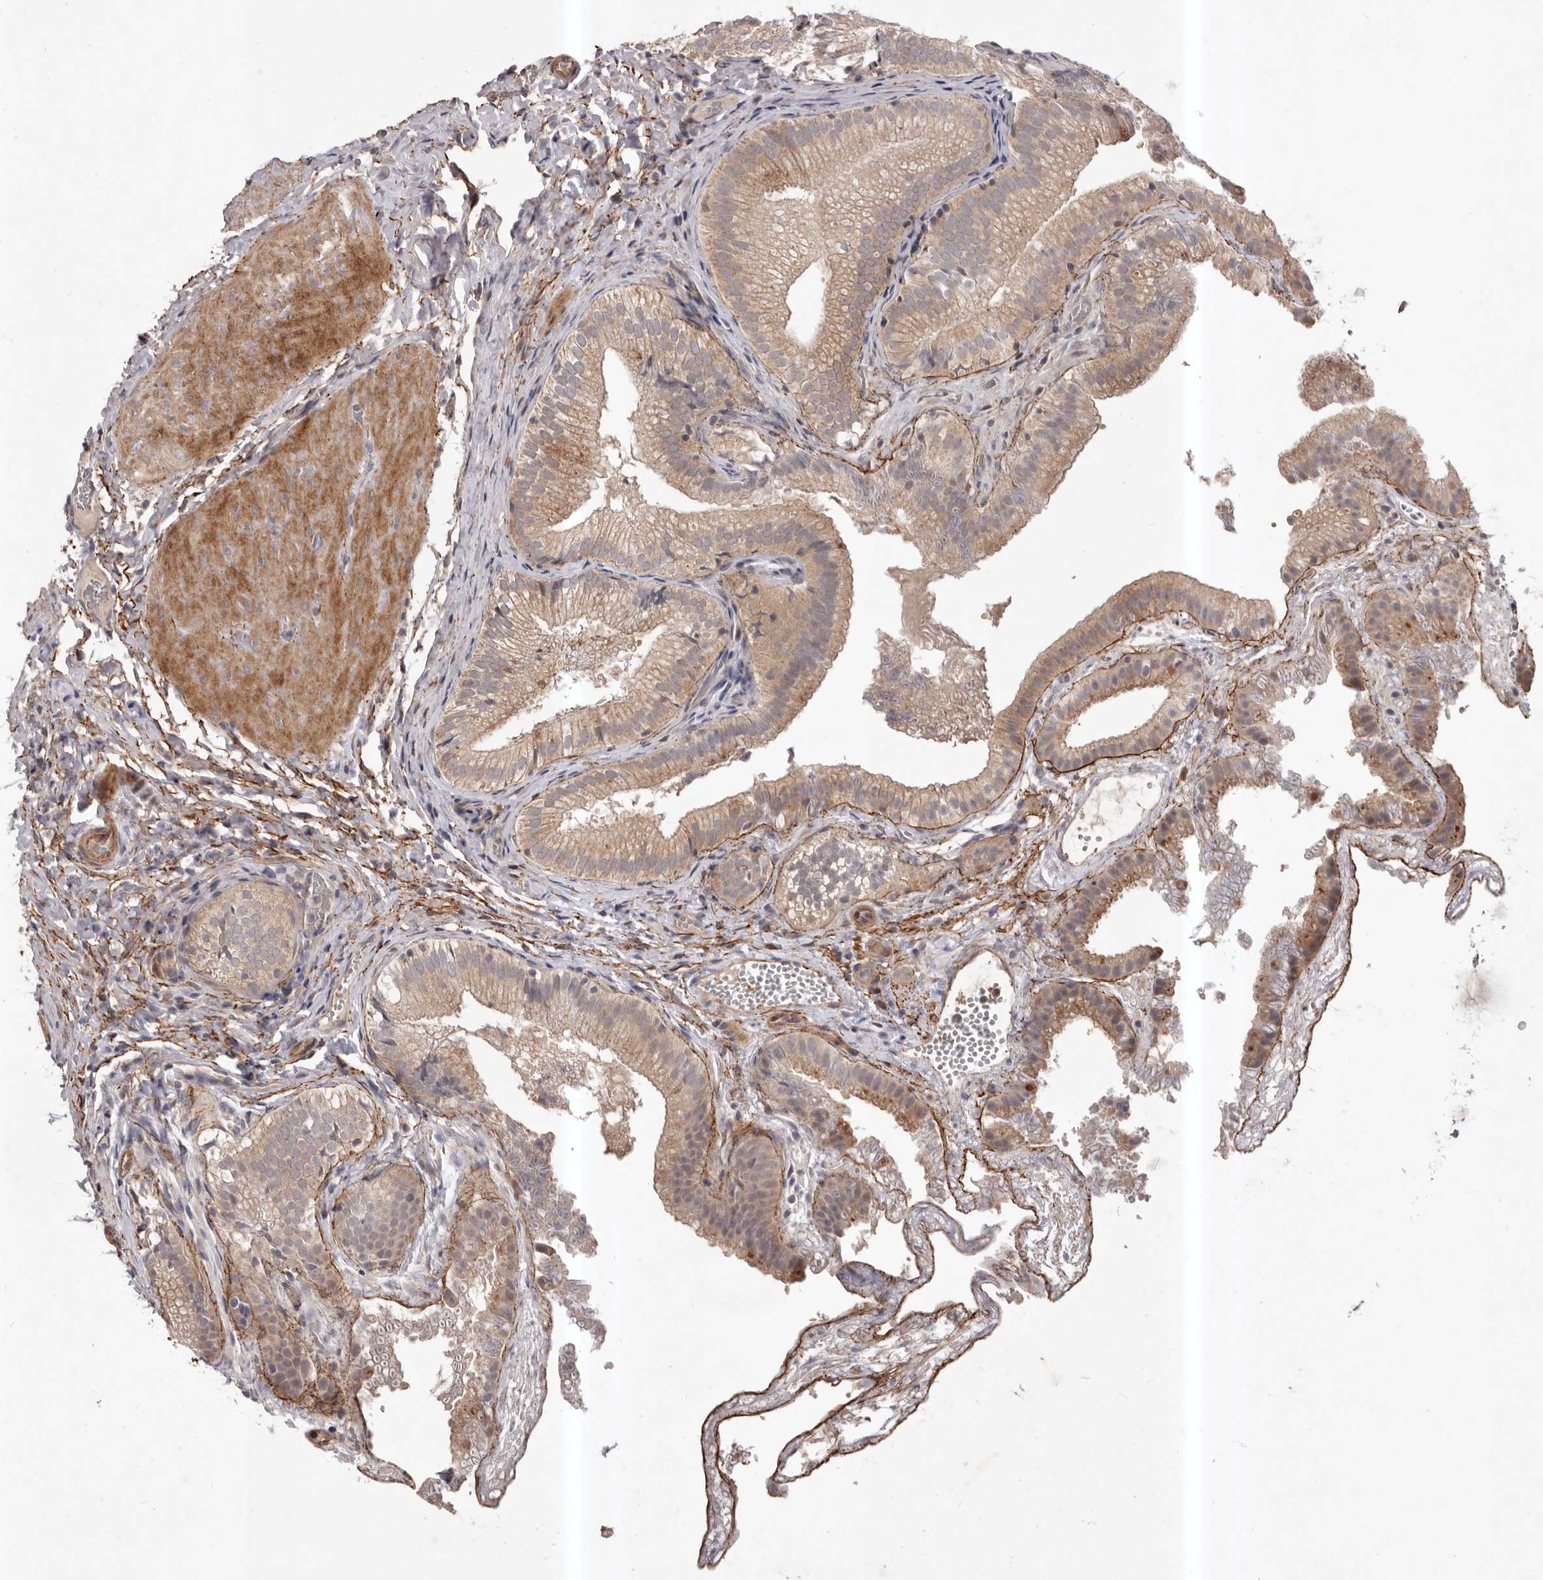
{"staining": {"intensity": "moderate", "quantity": ">75%", "location": "cytoplasmic/membranous"}, "tissue": "gallbladder", "cell_type": "Glandular cells", "image_type": "normal", "snomed": [{"axis": "morphology", "description": "Normal tissue, NOS"}, {"axis": "topography", "description": "Gallbladder"}], "caption": "A histopathology image of human gallbladder stained for a protein exhibits moderate cytoplasmic/membranous brown staining in glandular cells. The staining is performed using DAB brown chromogen to label protein expression. The nuclei are counter-stained blue using hematoxylin.", "gene": "HBS1L", "patient": {"sex": "female", "age": 30}}